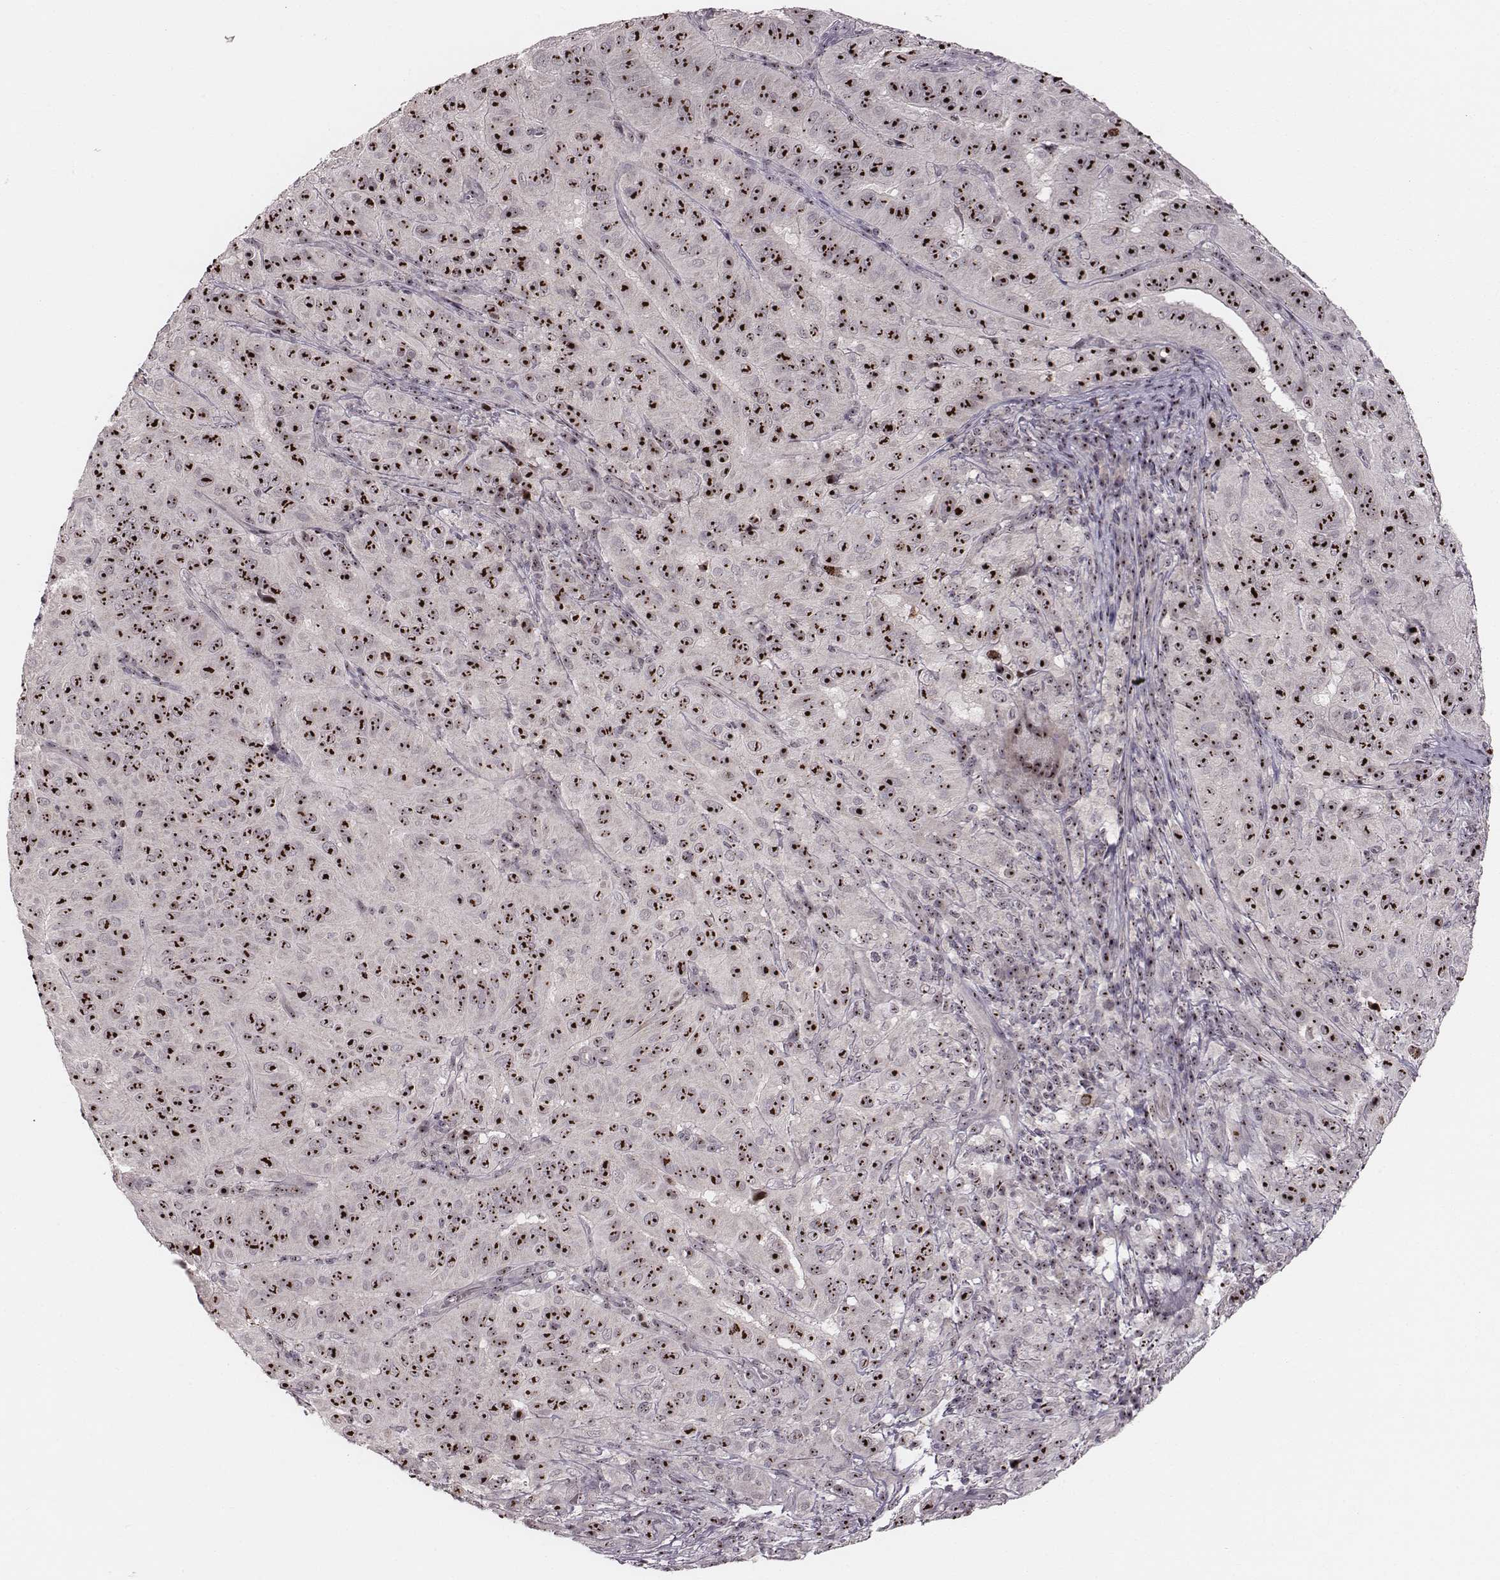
{"staining": {"intensity": "moderate", "quantity": ">75%", "location": "nuclear"}, "tissue": "pancreatic cancer", "cell_type": "Tumor cells", "image_type": "cancer", "snomed": [{"axis": "morphology", "description": "Adenocarcinoma, NOS"}, {"axis": "topography", "description": "Pancreas"}], "caption": "Immunohistochemical staining of pancreatic adenocarcinoma exhibits medium levels of moderate nuclear protein positivity in about >75% of tumor cells.", "gene": "NOP56", "patient": {"sex": "male", "age": 63}}